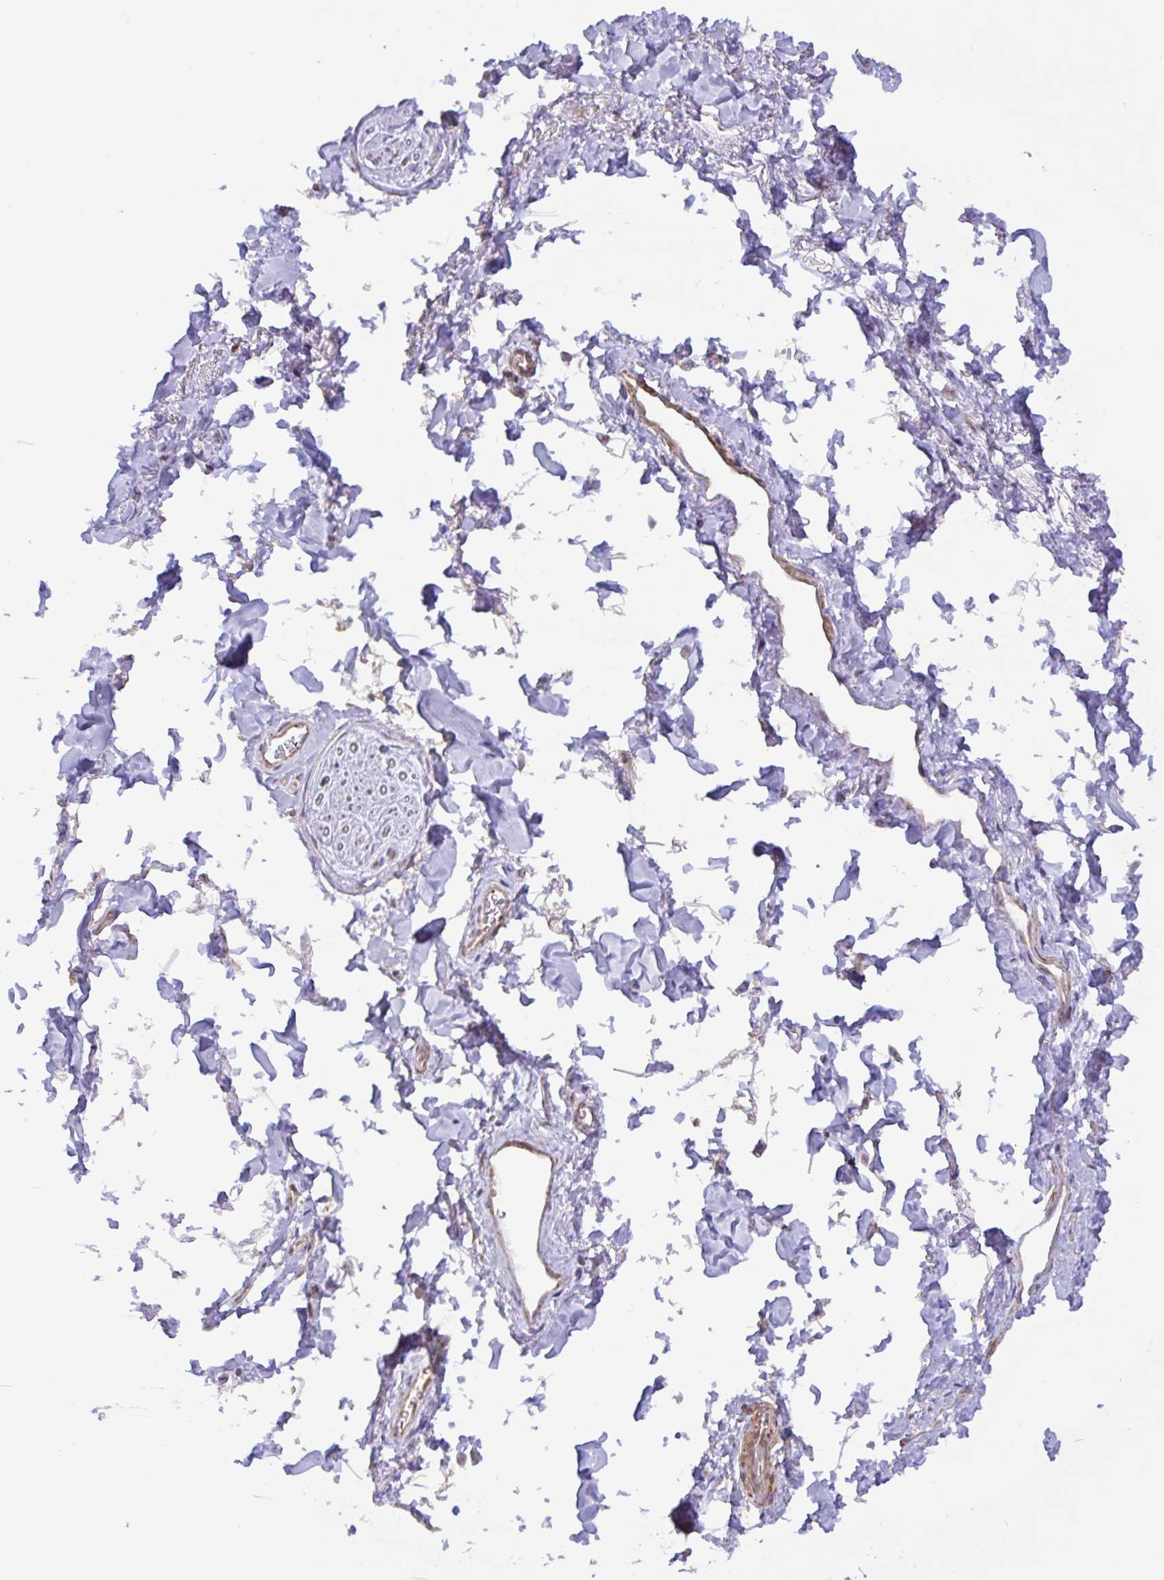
{"staining": {"intensity": "negative", "quantity": "none", "location": "none"}, "tissue": "adipose tissue", "cell_type": "Adipocytes", "image_type": "normal", "snomed": [{"axis": "morphology", "description": "Normal tissue, NOS"}, {"axis": "topography", "description": "Vulva"}, {"axis": "topography", "description": "Peripheral nerve tissue"}], "caption": "Immunohistochemistry photomicrograph of normal human adipose tissue stained for a protein (brown), which displays no staining in adipocytes.", "gene": "DLEU7", "patient": {"sex": "female", "age": 66}}